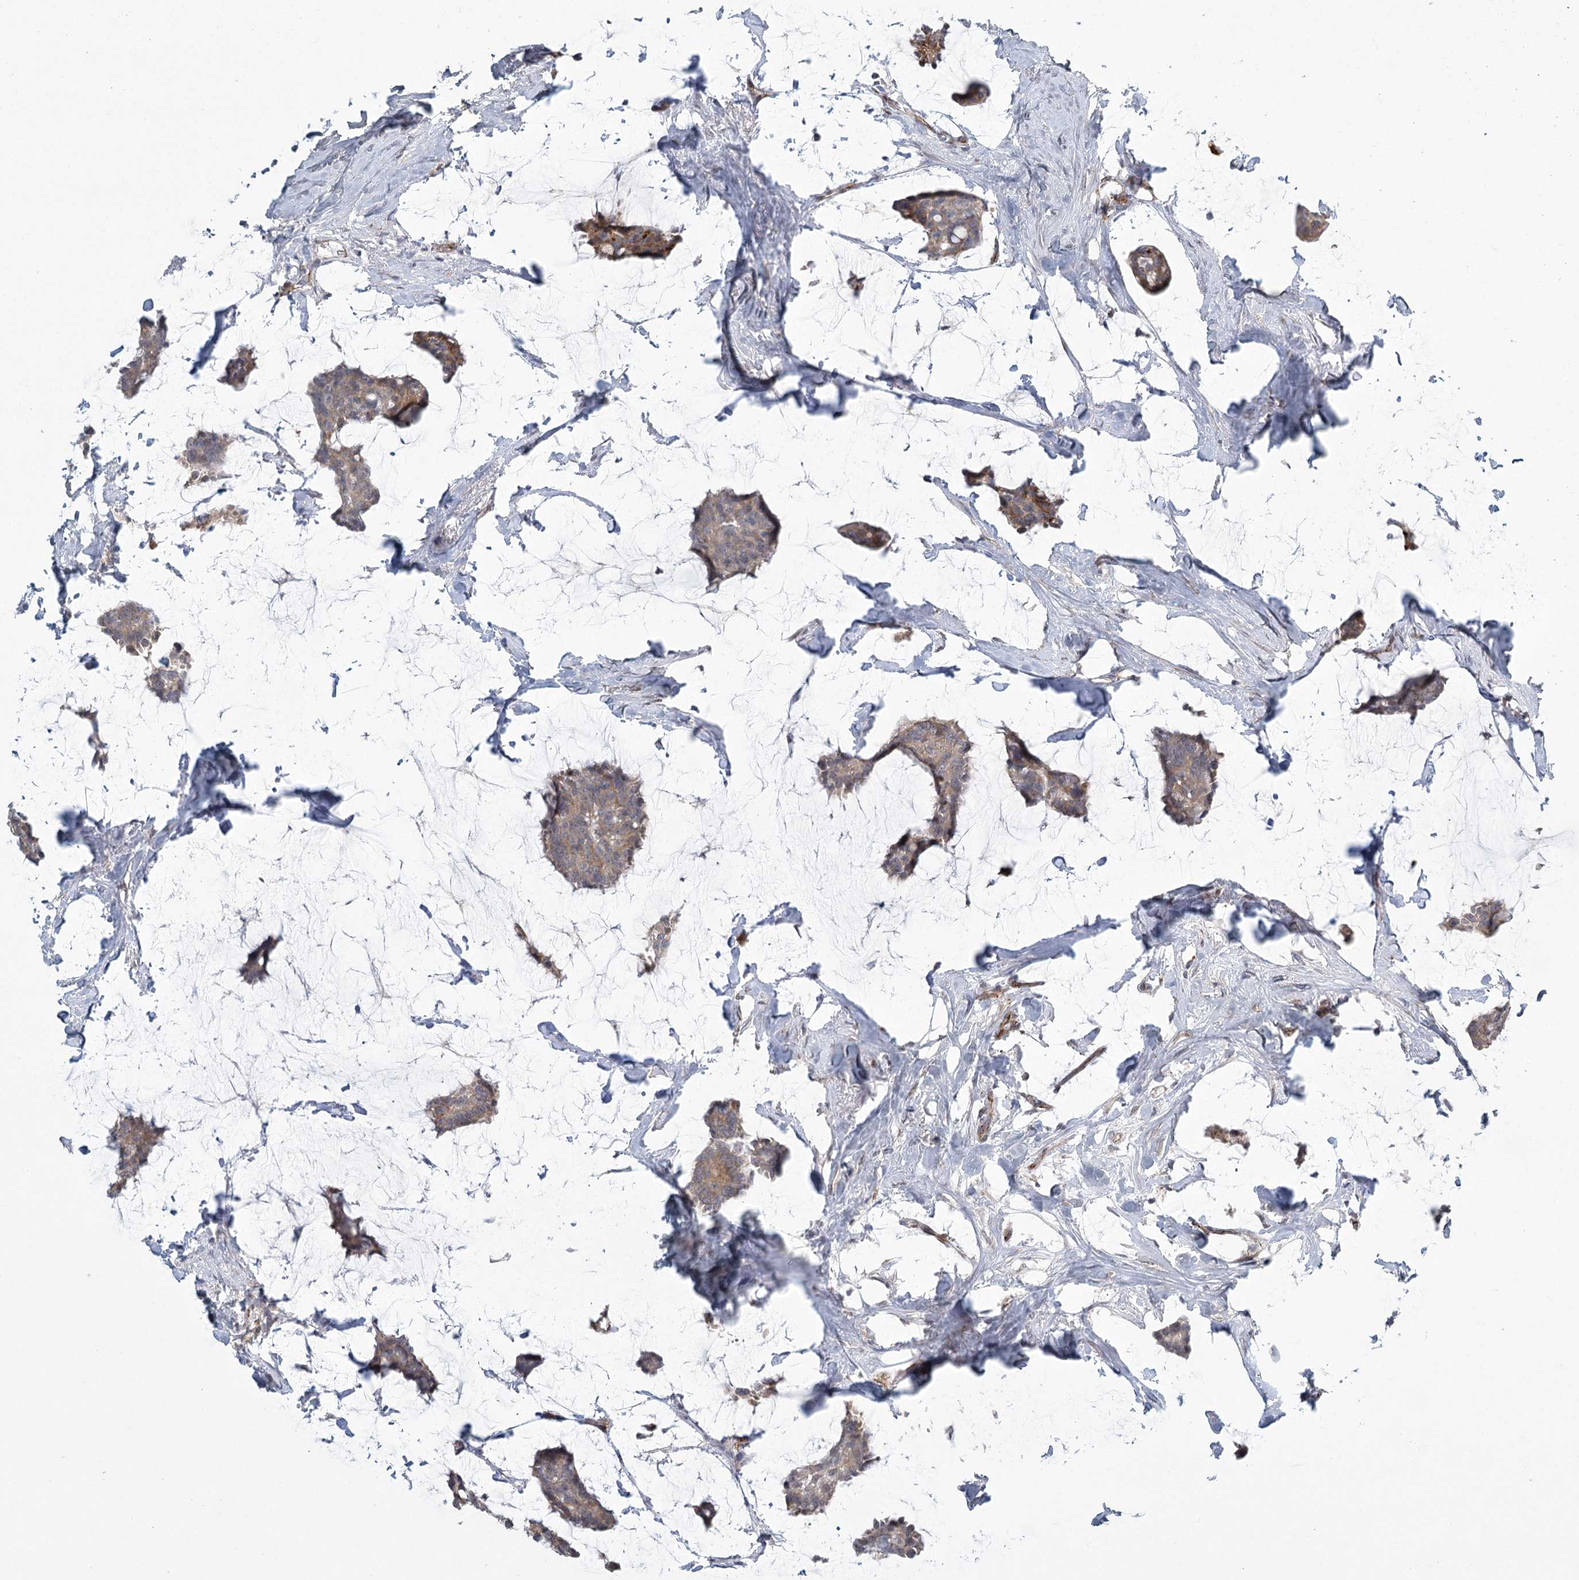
{"staining": {"intensity": "weak", "quantity": "25%-75%", "location": "cytoplasmic/membranous"}, "tissue": "breast cancer", "cell_type": "Tumor cells", "image_type": "cancer", "snomed": [{"axis": "morphology", "description": "Duct carcinoma"}, {"axis": "topography", "description": "Breast"}], "caption": "Immunohistochemical staining of human breast cancer displays low levels of weak cytoplasmic/membranous protein staining in approximately 25%-75% of tumor cells.", "gene": "MEPE", "patient": {"sex": "female", "age": 93}}